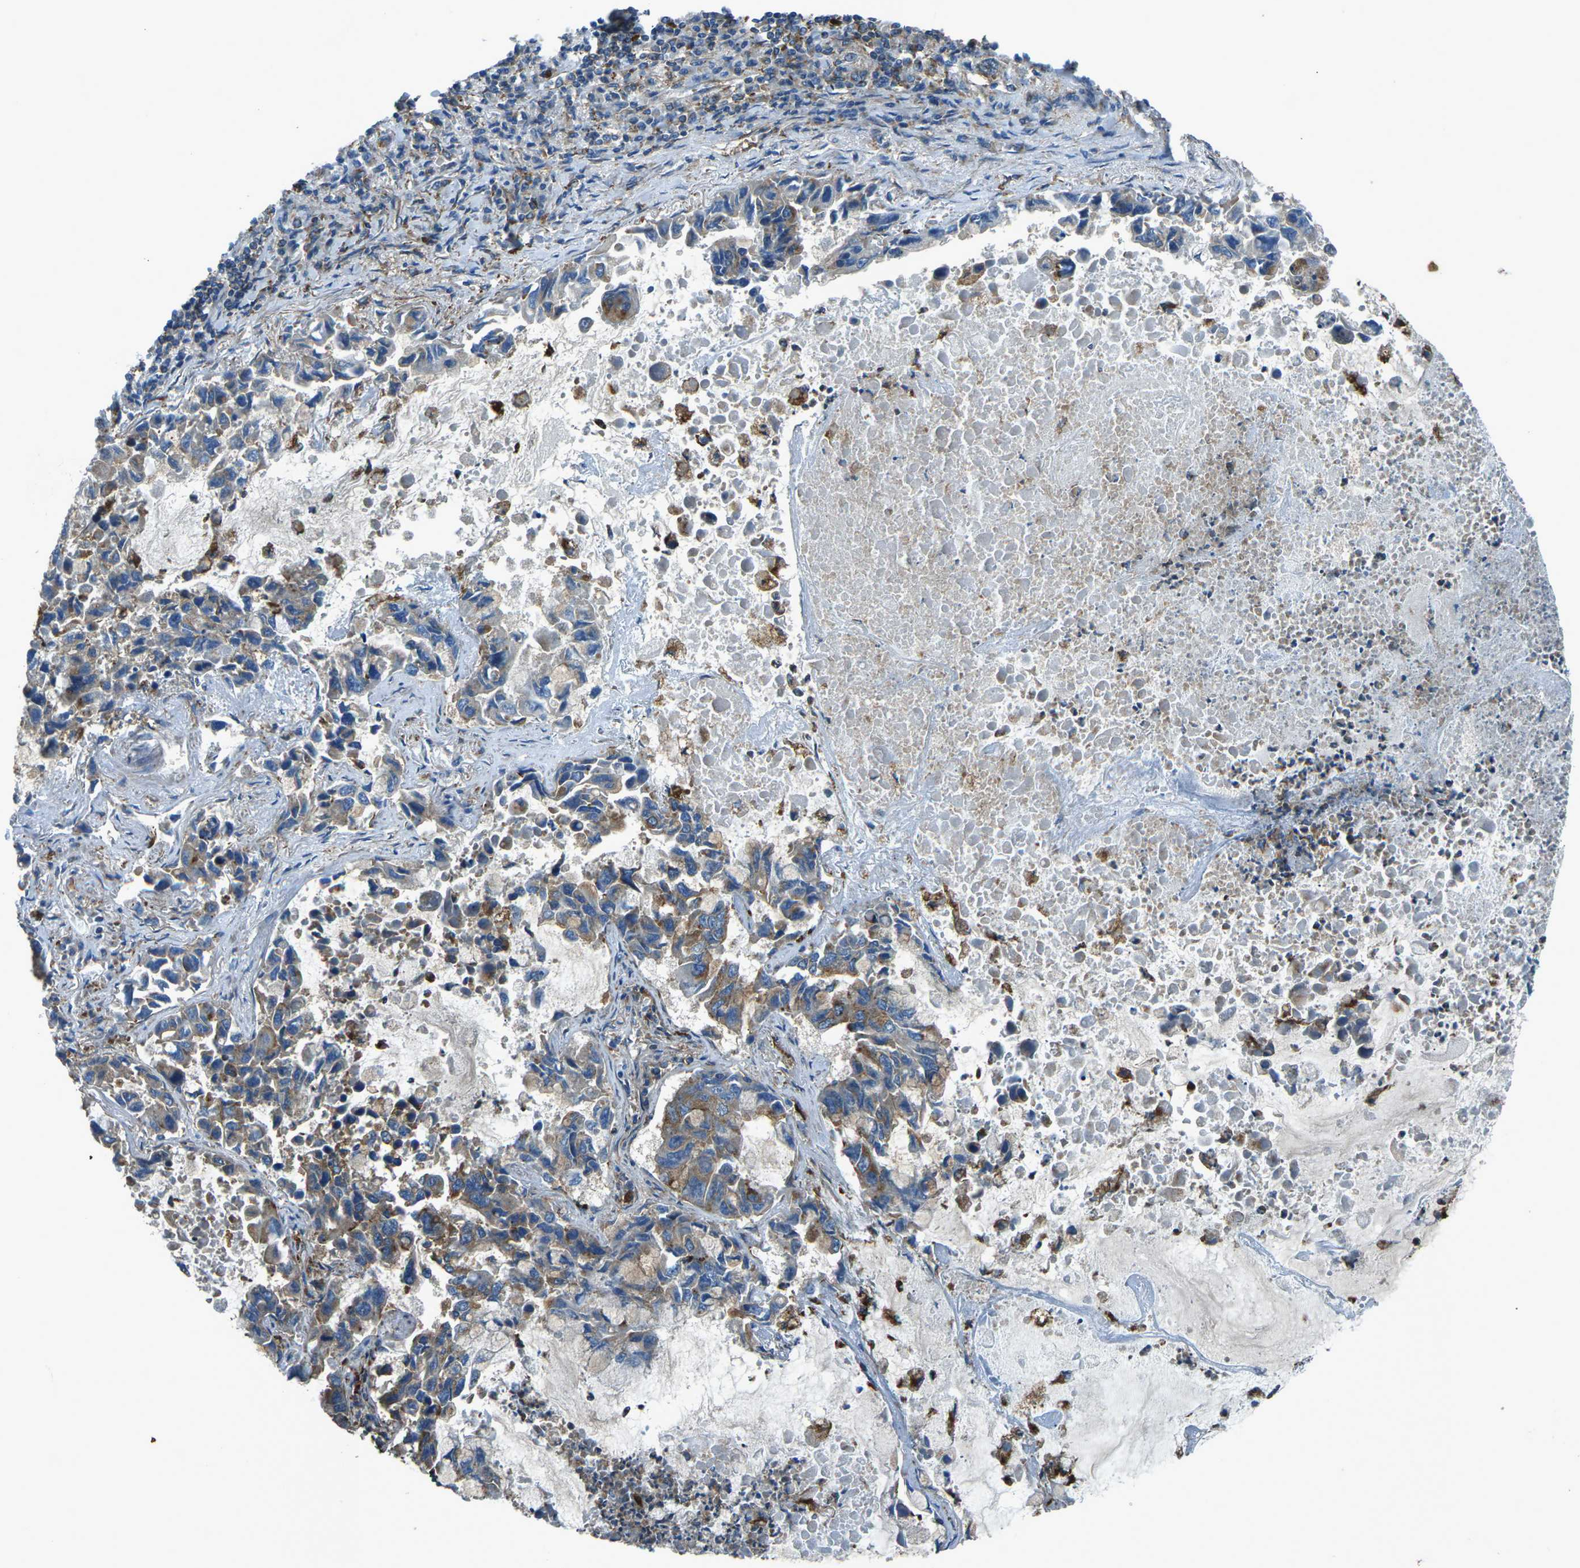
{"staining": {"intensity": "moderate", "quantity": "25%-75%", "location": "cytoplasmic/membranous"}, "tissue": "lung cancer", "cell_type": "Tumor cells", "image_type": "cancer", "snomed": [{"axis": "morphology", "description": "Adenocarcinoma, NOS"}, {"axis": "topography", "description": "Lung"}], "caption": "Lung cancer (adenocarcinoma) tissue displays moderate cytoplasmic/membranous staining in approximately 25%-75% of tumor cells (DAB (3,3'-diaminobenzidine) IHC, brown staining for protein, blue staining for nuclei).", "gene": "CDK17", "patient": {"sex": "male", "age": 64}}